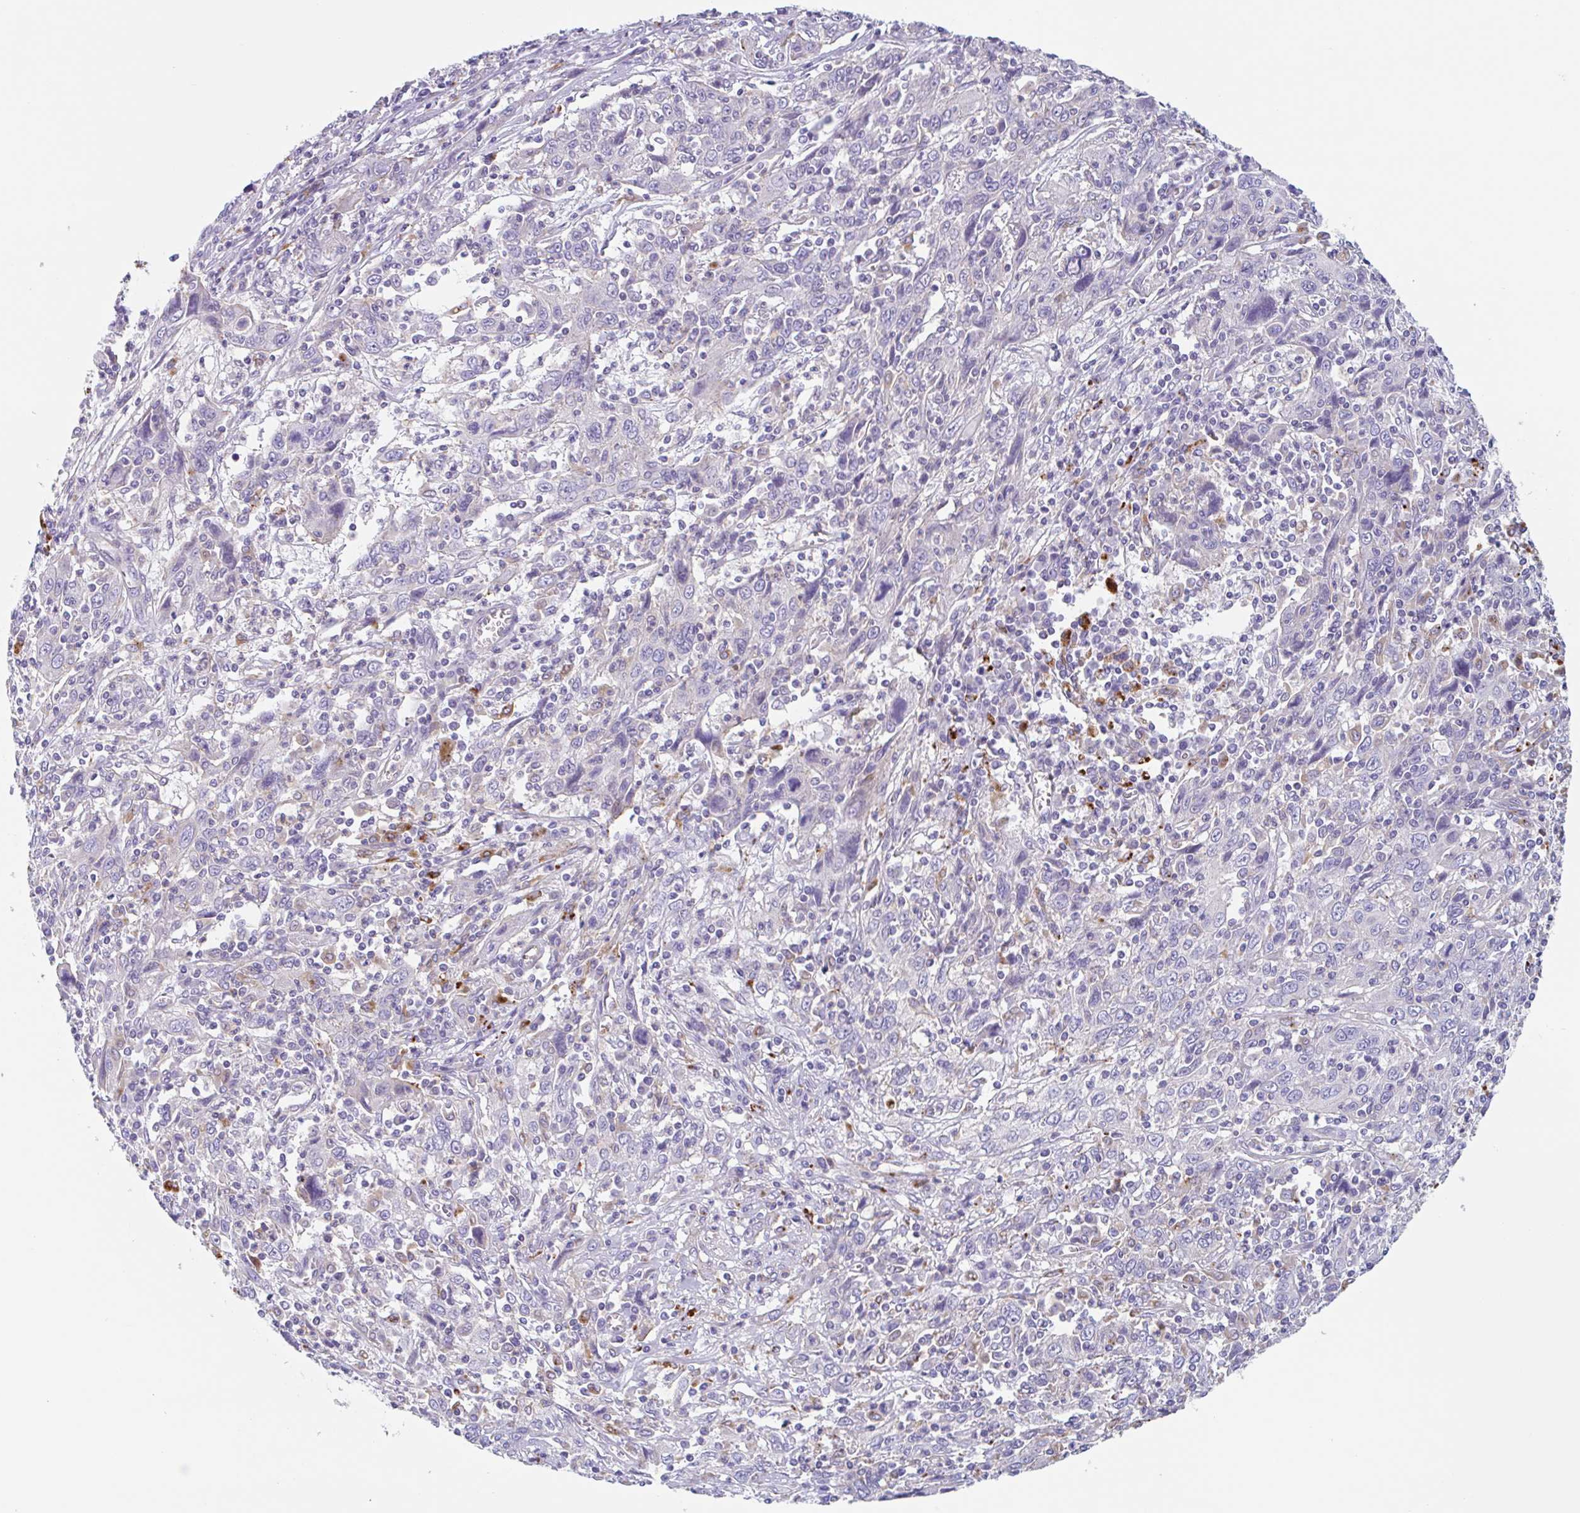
{"staining": {"intensity": "negative", "quantity": "none", "location": "none"}, "tissue": "cervical cancer", "cell_type": "Tumor cells", "image_type": "cancer", "snomed": [{"axis": "morphology", "description": "Squamous cell carcinoma, NOS"}, {"axis": "topography", "description": "Cervix"}], "caption": "An IHC histopathology image of squamous cell carcinoma (cervical) is shown. There is no staining in tumor cells of squamous cell carcinoma (cervical). (Stains: DAB immunohistochemistry (IHC) with hematoxylin counter stain, Microscopy: brightfield microscopy at high magnification).", "gene": "LENG9", "patient": {"sex": "female", "age": 46}}